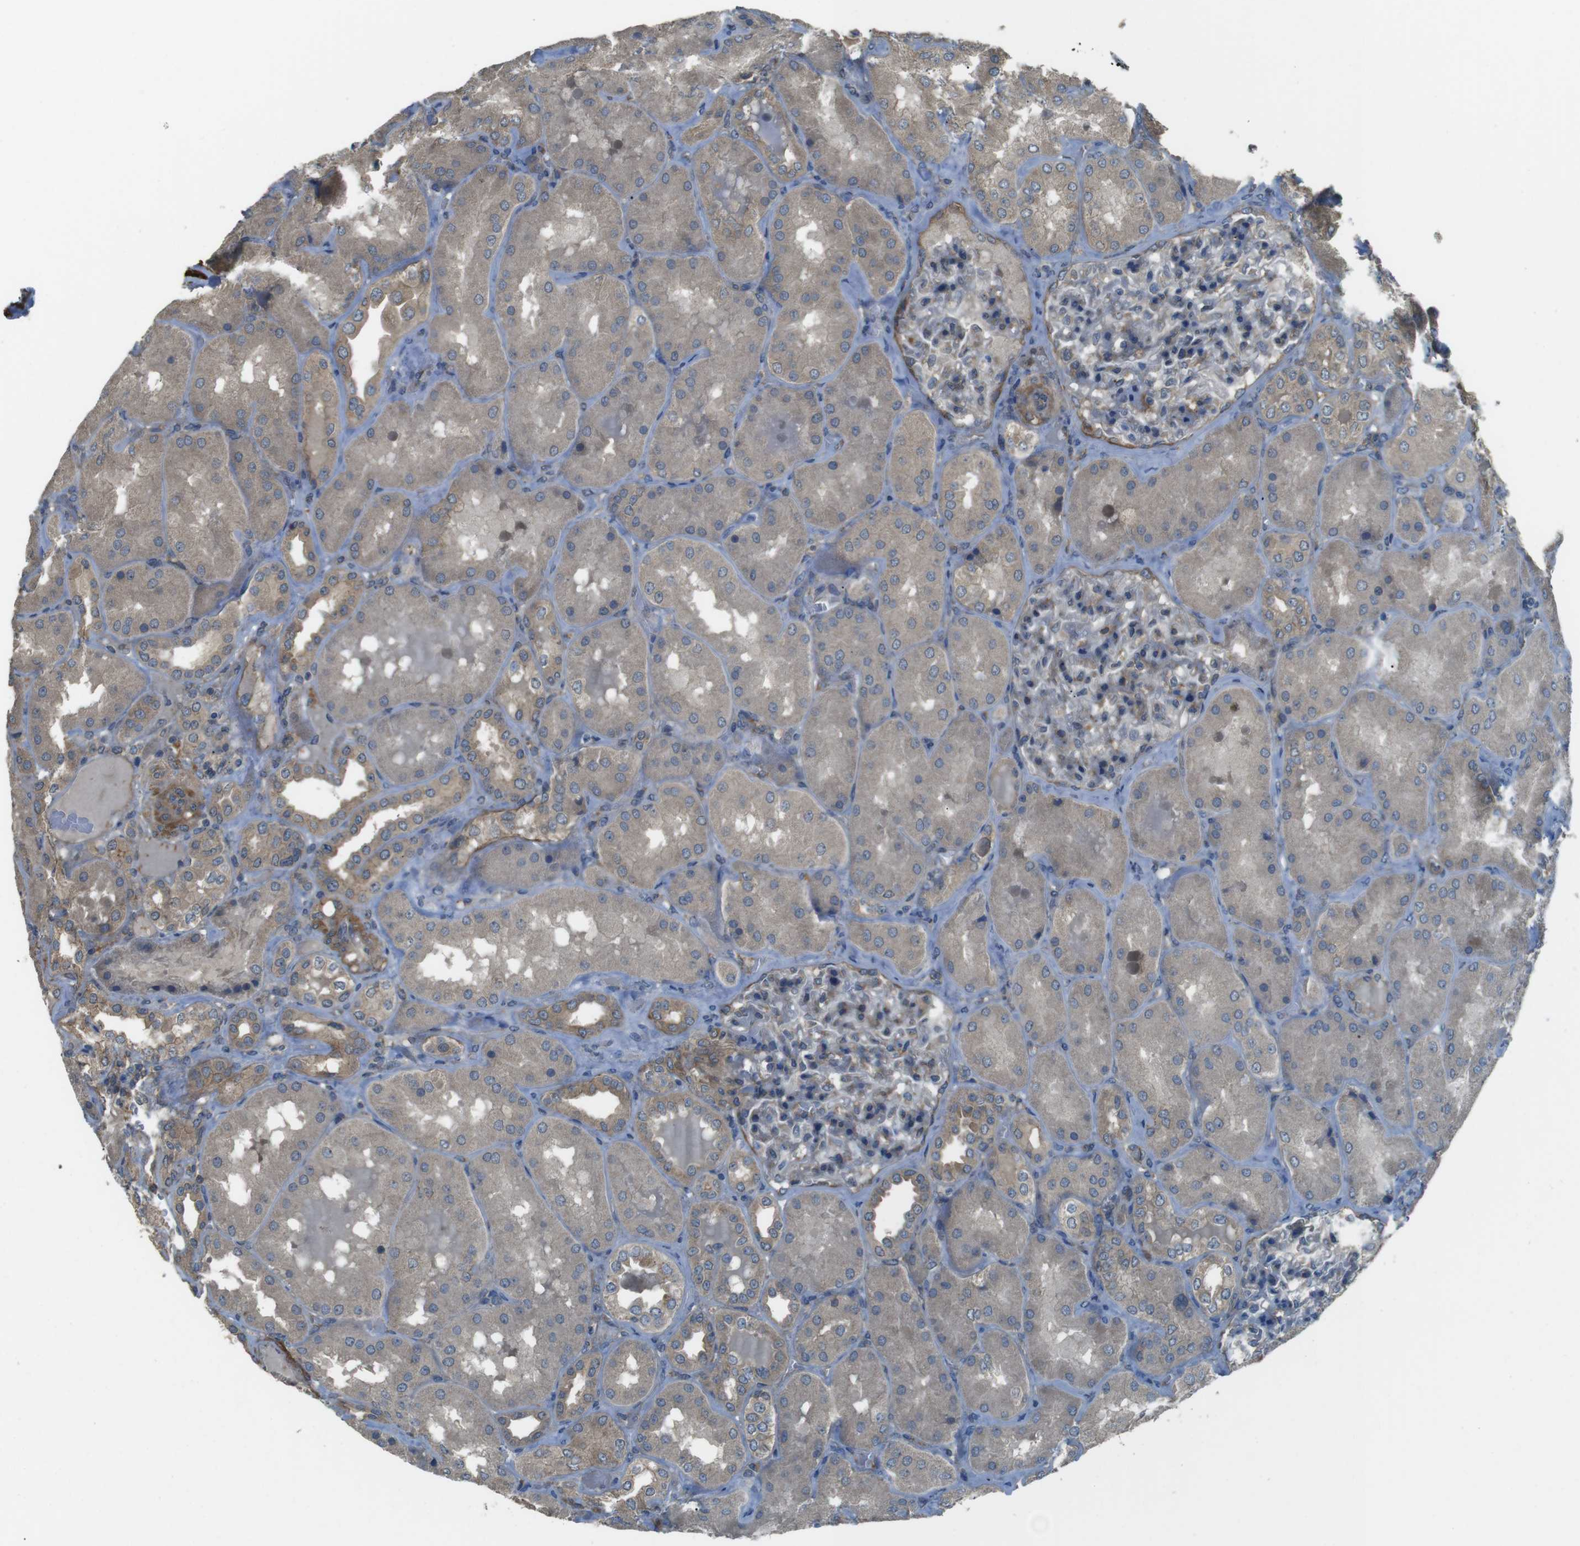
{"staining": {"intensity": "moderate", "quantity": "25%-75%", "location": "cytoplasmic/membranous"}, "tissue": "kidney", "cell_type": "Cells in glomeruli", "image_type": "normal", "snomed": [{"axis": "morphology", "description": "Normal tissue, NOS"}, {"axis": "topography", "description": "Kidney"}], "caption": "Benign kidney exhibits moderate cytoplasmic/membranous positivity in about 25%-75% of cells in glomeruli, visualized by immunohistochemistry.", "gene": "FUT2", "patient": {"sex": "female", "age": 56}}